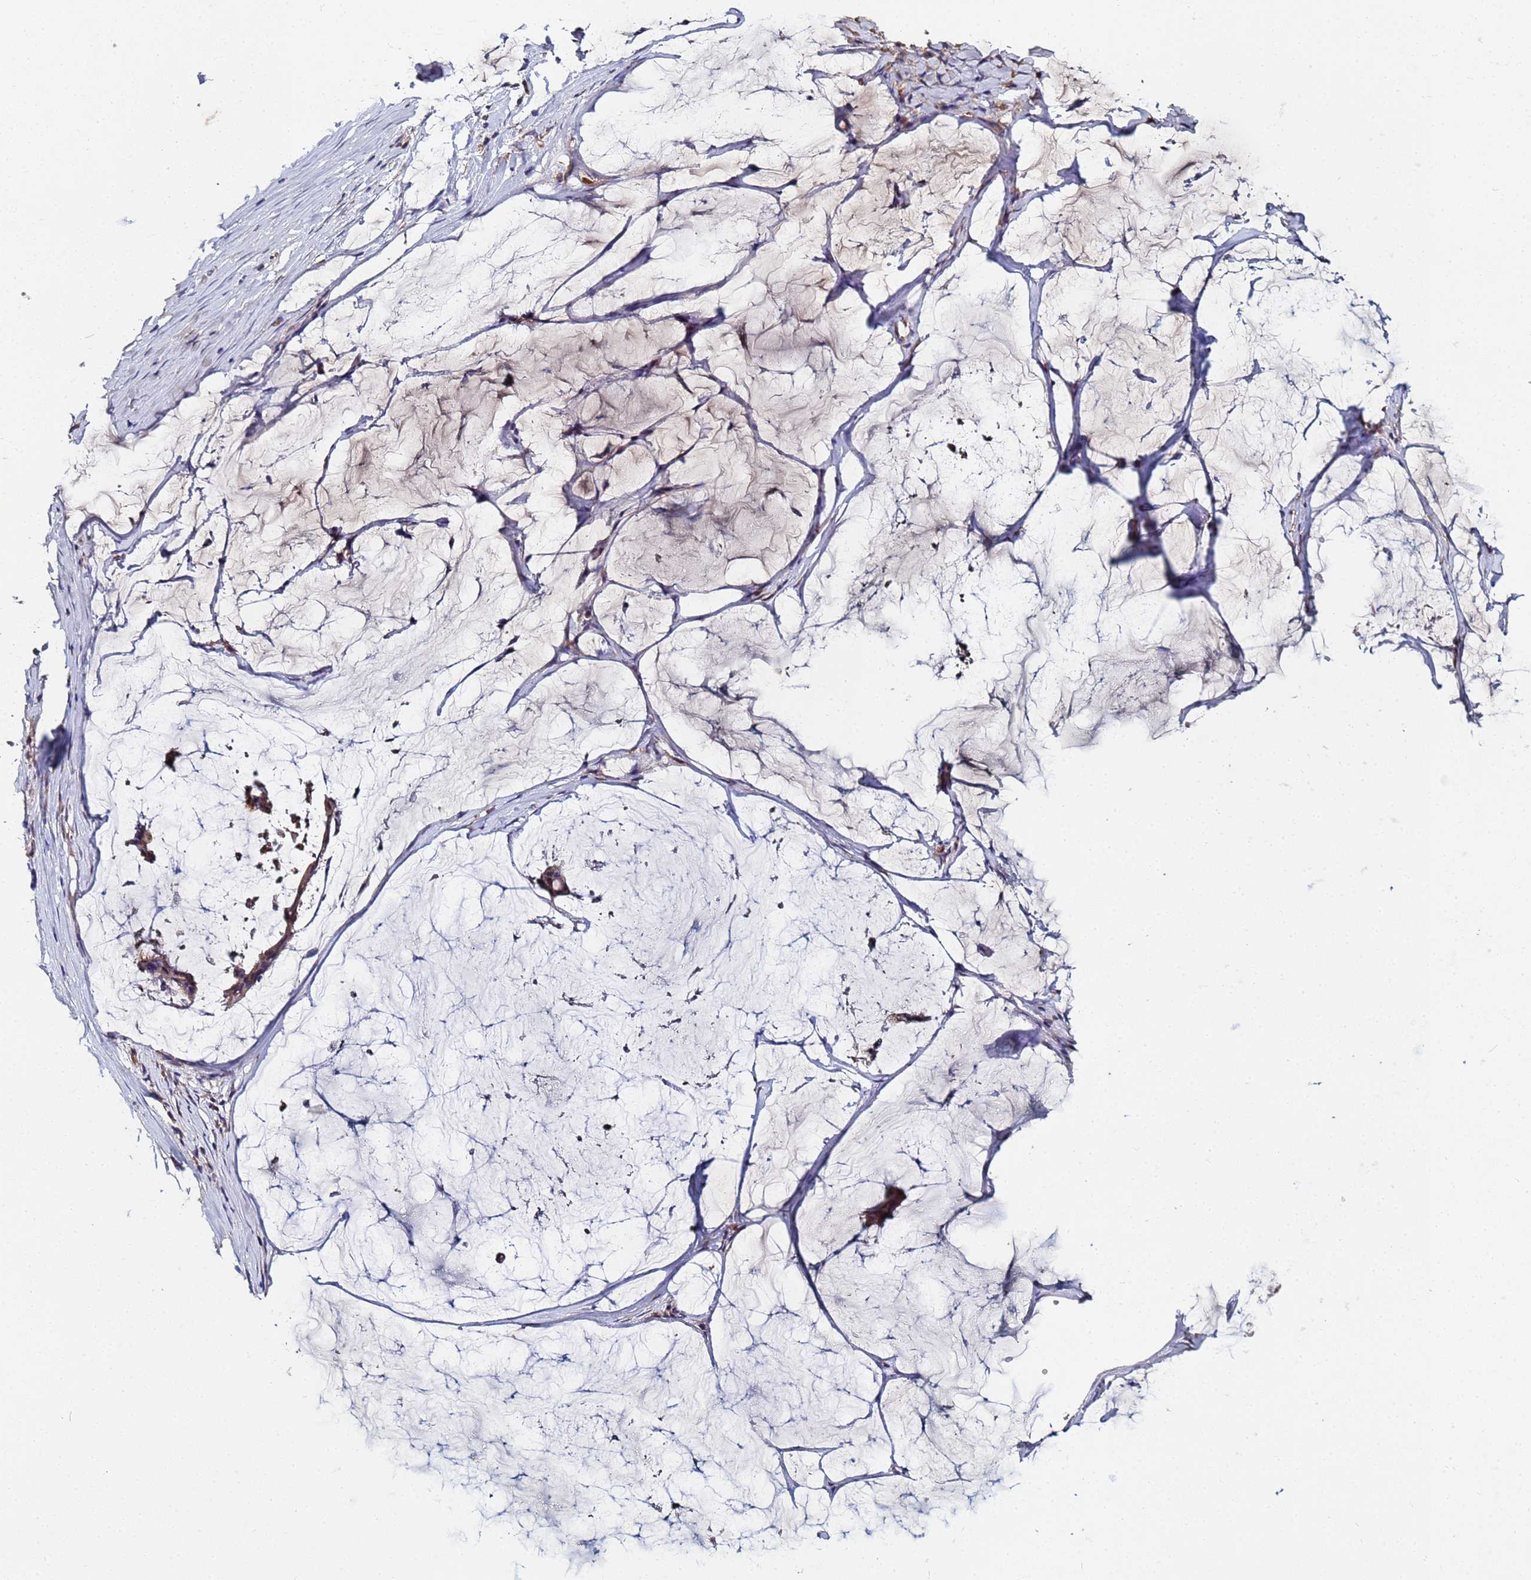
{"staining": {"intensity": "moderate", "quantity": ">75%", "location": "cytoplasmic/membranous"}, "tissue": "ovarian cancer", "cell_type": "Tumor cells", "image_type": "cancer", "snomed": [{"axis": "morphology", "description": "Cystadenocarcinoma, mucinous, NOS"}, {"axis": "topography", "description": "Ovary"}], "caption": "Moderate cytoplasmic/membranous positivity for a protein is seen in approximately >75% of tumor cells of ovarian mucinous cystadenocarcinoma using immunohistochemistry.", "gene": "C5orf34", "patient": {"sex": "female", "age": 73}}